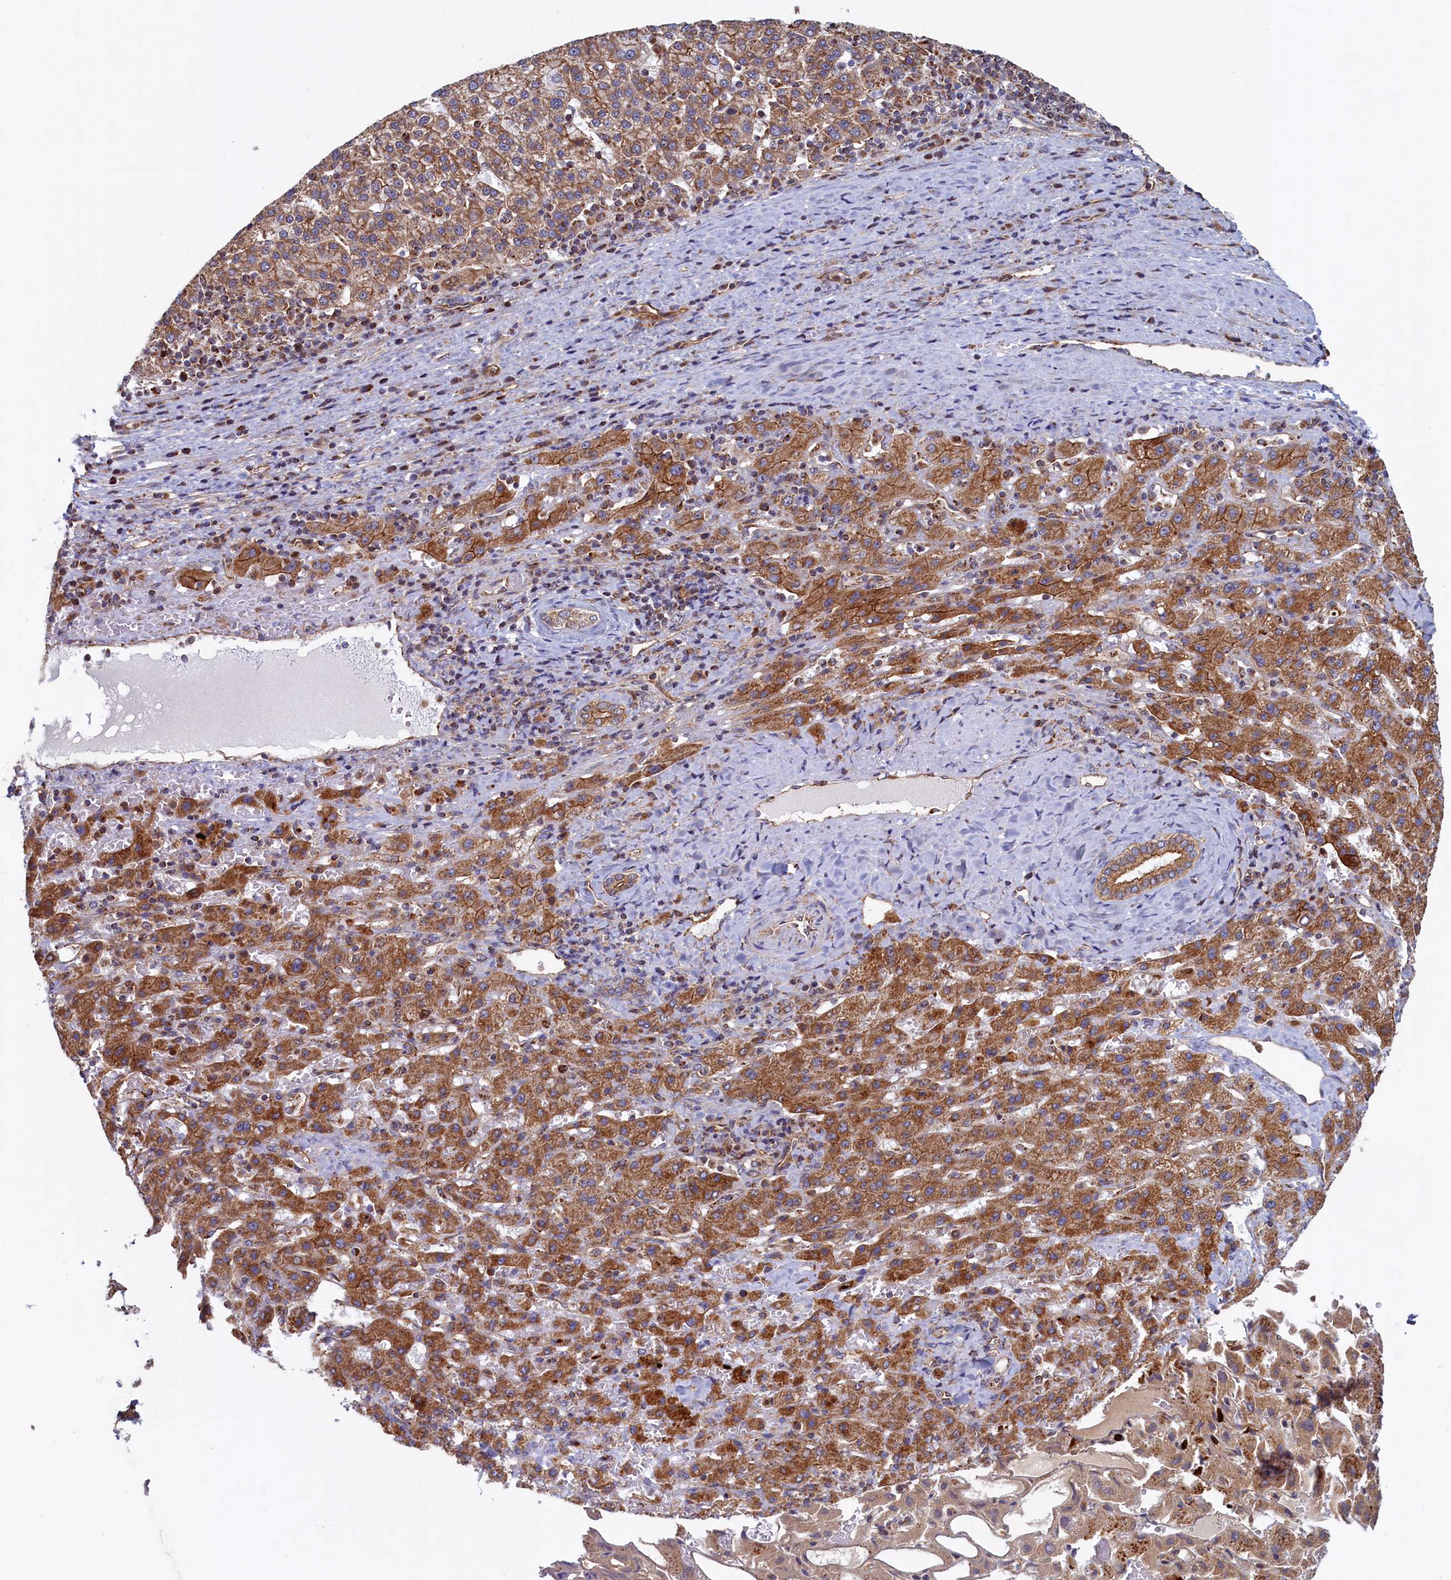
{"staining": {"intensity": "moderate", "quantity": ">75%", "location": "cytoplasmic/membranous"}, "tissue": "liver cancer", "cell_type": "Tumor cells", "image_type": "cancer", "snomed": [{"axis": "morphology", "description": "Carcinoma, Hepatocellular, NOS"}, {"axis": "topography", "description": "Liver"}], "caption": "High-power microscopy captured an immunohistochemistry (IHC) histopathology image of hepatocellular carcinoma (liver), revealing moderate cytoplasmic/membranous staining in approximately >75% of tumor cells.", "gene": "UBE3B", "patient": {"sex": "female", "age": 58}}